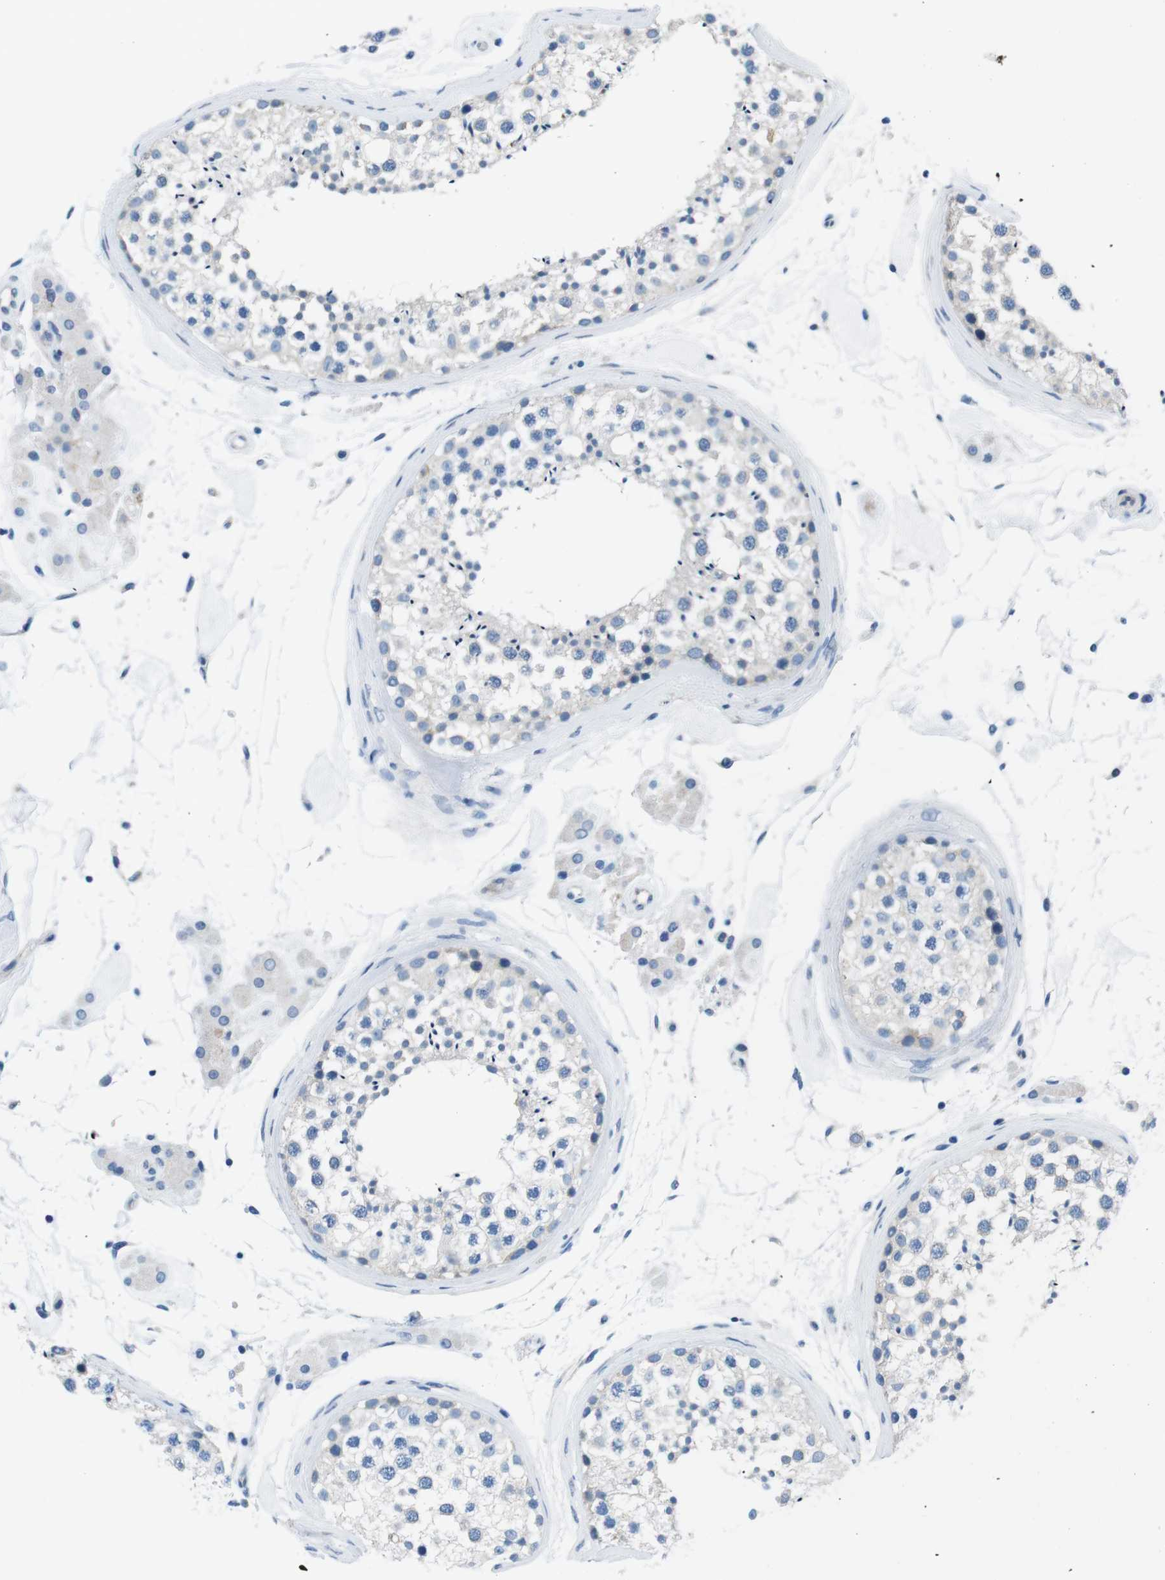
{"staining": {"intensity": "weak", "quantity": "<25%", "location": "cytoplasmic/membranous"}, "tissue": "testis", "cell_type": "Cells in seminiferous ducts", "image_type": "normal", "snomed": [{"axis": "morphology", "description": "Normal tissue, NOS"}, {"axis": "topography", "description": "Testis"}], "caption": "An IHC histopathology image of benign testis is shown. There is no staining in cells in seminiferous ducts of testis.", "gene": "MUC2", "patient": {"sex": "male", "age": 46}}